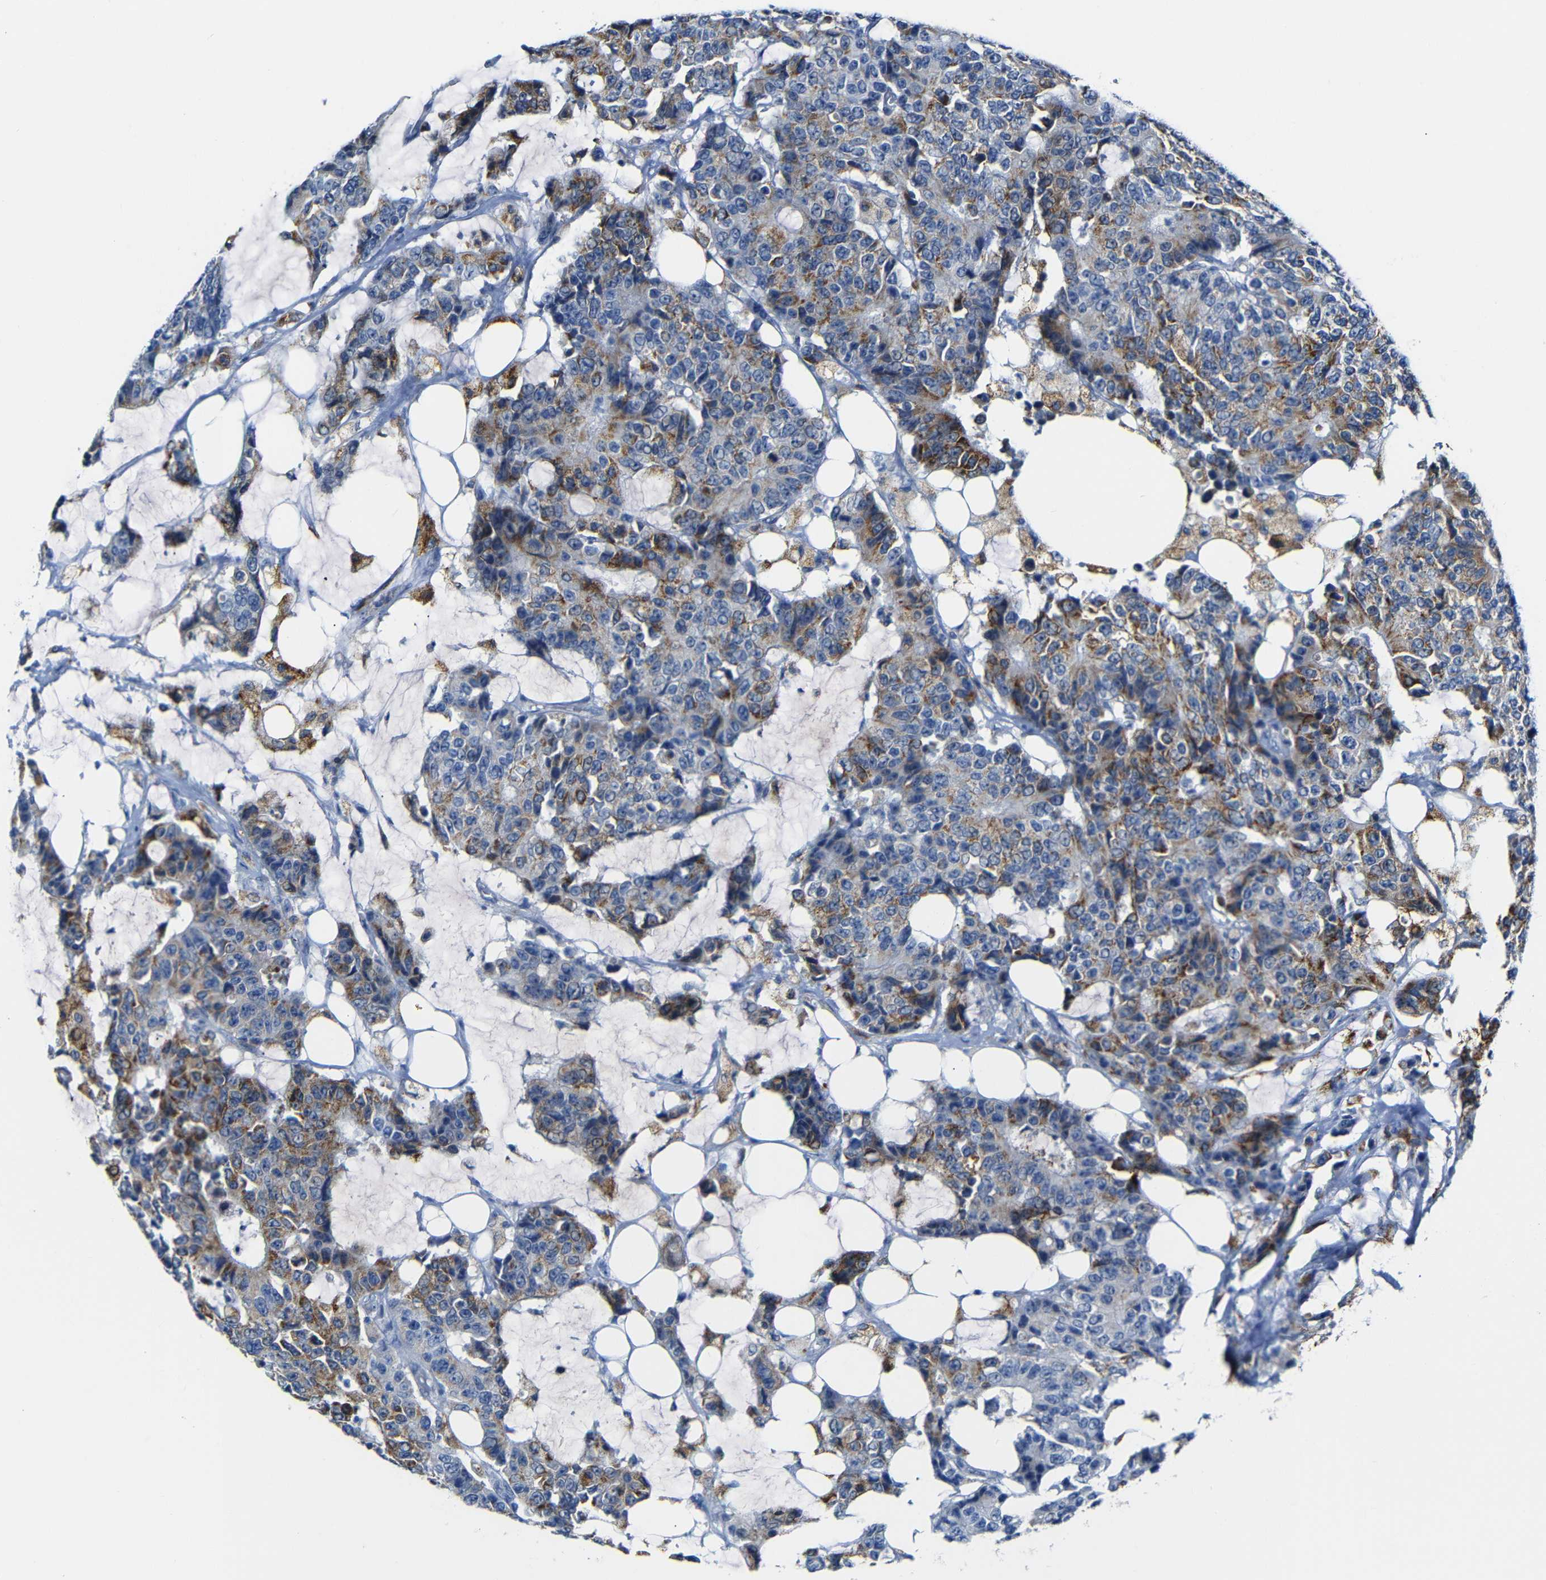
{"staining": {"intensity": "moderate", "quantity": "25%-75%", "location": "cytoplasmic/membranous"}, "tissue": "colorectal cancer", "cell_type": "Tumor cells", "image_type": "cancer", "snomed": [{"axis": "morphology", "description": "Adenocarcinoma, NOS"}, {"axis": "topography", "description": "Colon"}], "caption": "Human adenocarcinoma (colorectal) stained with a protein marker demonstrates moderate staining in tumor cells.", "gene": "C15orf48", "patient": {"sex": "female", "age": 86}}